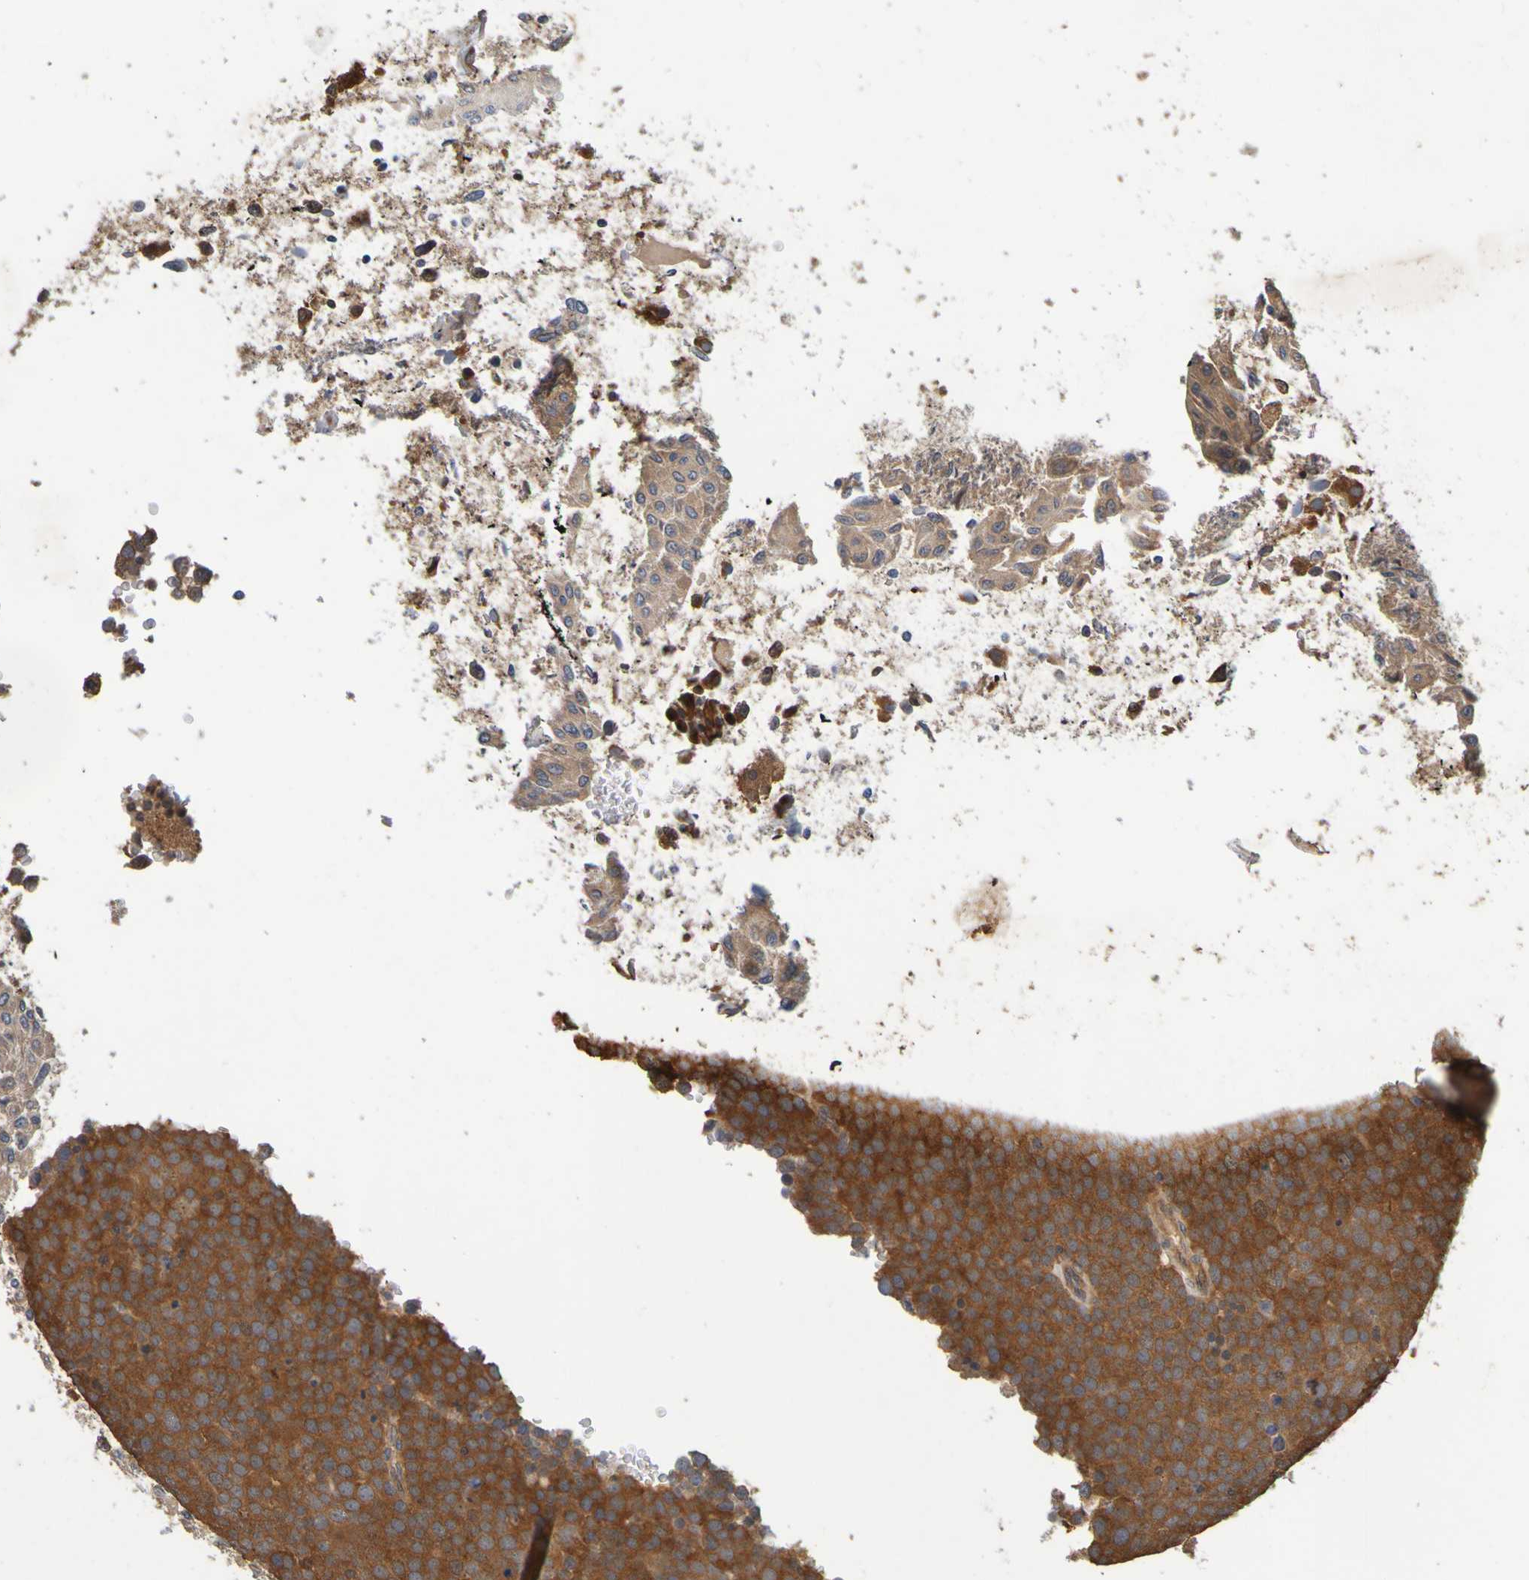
{"staining": {"intensity": "strong", "quantity": ">75%", "location": "cytoplasmic/membranous"}, "tissue": "testis cancer", "cell_type": "Tumor cells", "image_type": "cancer", "snomed": [{"axis": "morphology", "description": "Seminoma, NOS"}, {"axis": "topography", "description": "Testis"}], "caption": "A high-resolution histopathology image shows immunohistochemistry (IHC) staining of testis cancer (seminoma), which demonstrates strong cytoplasmic/membranous expression in approximately >75% of tumor cells.", "gene": "OCRL", "patient": {"sex": "male", "age": 71}}